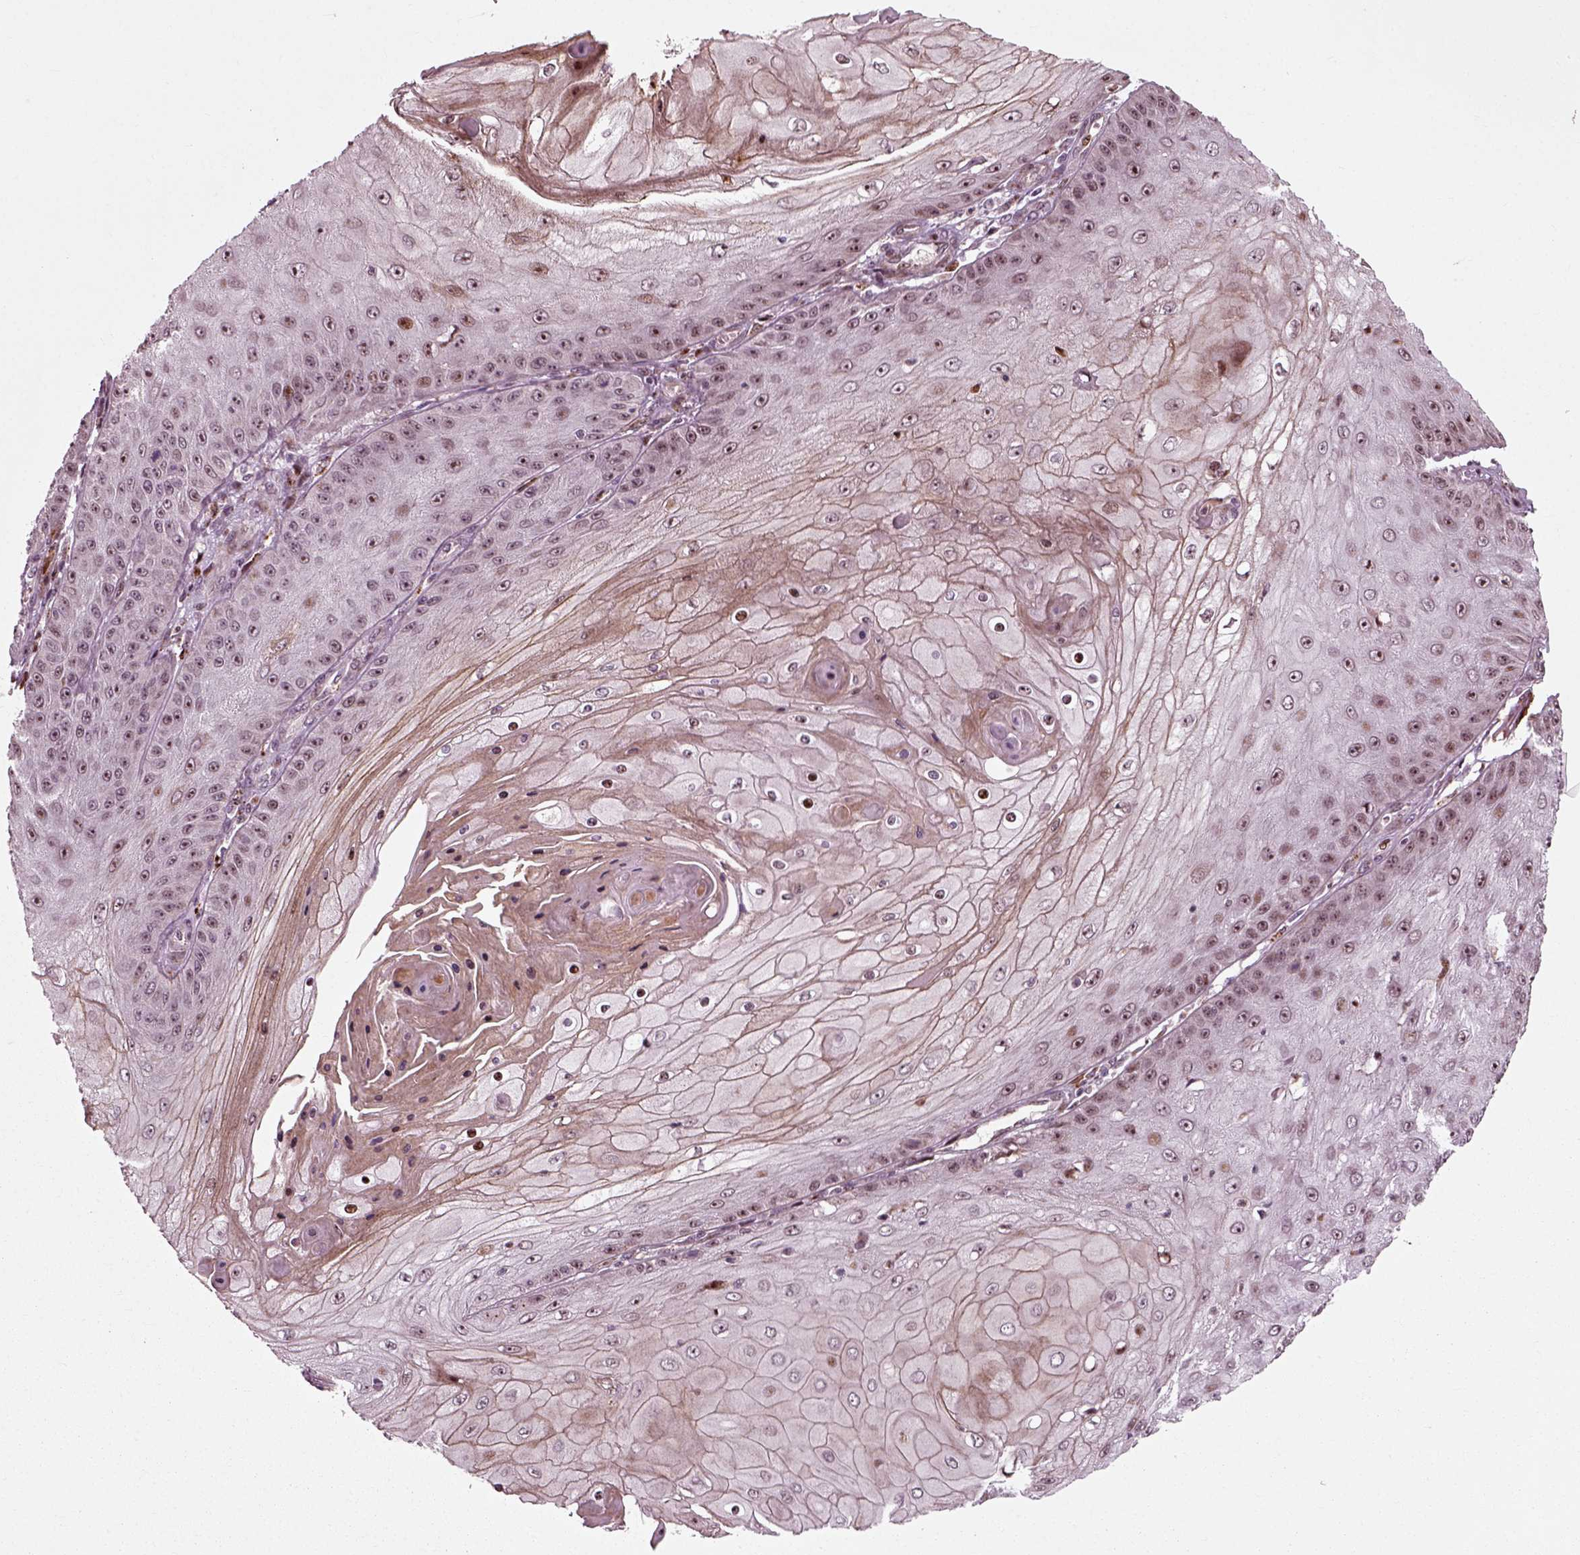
{"staining": {"intensity": "strong", "quantity": "<25%", "location": "nuclear"}, "tissue": "skin cancer", "cell_type": "Tumor cells", "image_type": "cancer", "snomed": [{"axis": "morphology", "description": "Squamous cell carcinoma, NOS"}, {"axis": "topography", "description": "Skin"}], "caption": "Squamous cell carcinoma (skin) stained with a brown dye displays strong nuclear positive positivity in about <25% of tumor cells.", "gene": "CDC14A", "patient": {"sex": "male", "age": 70}}